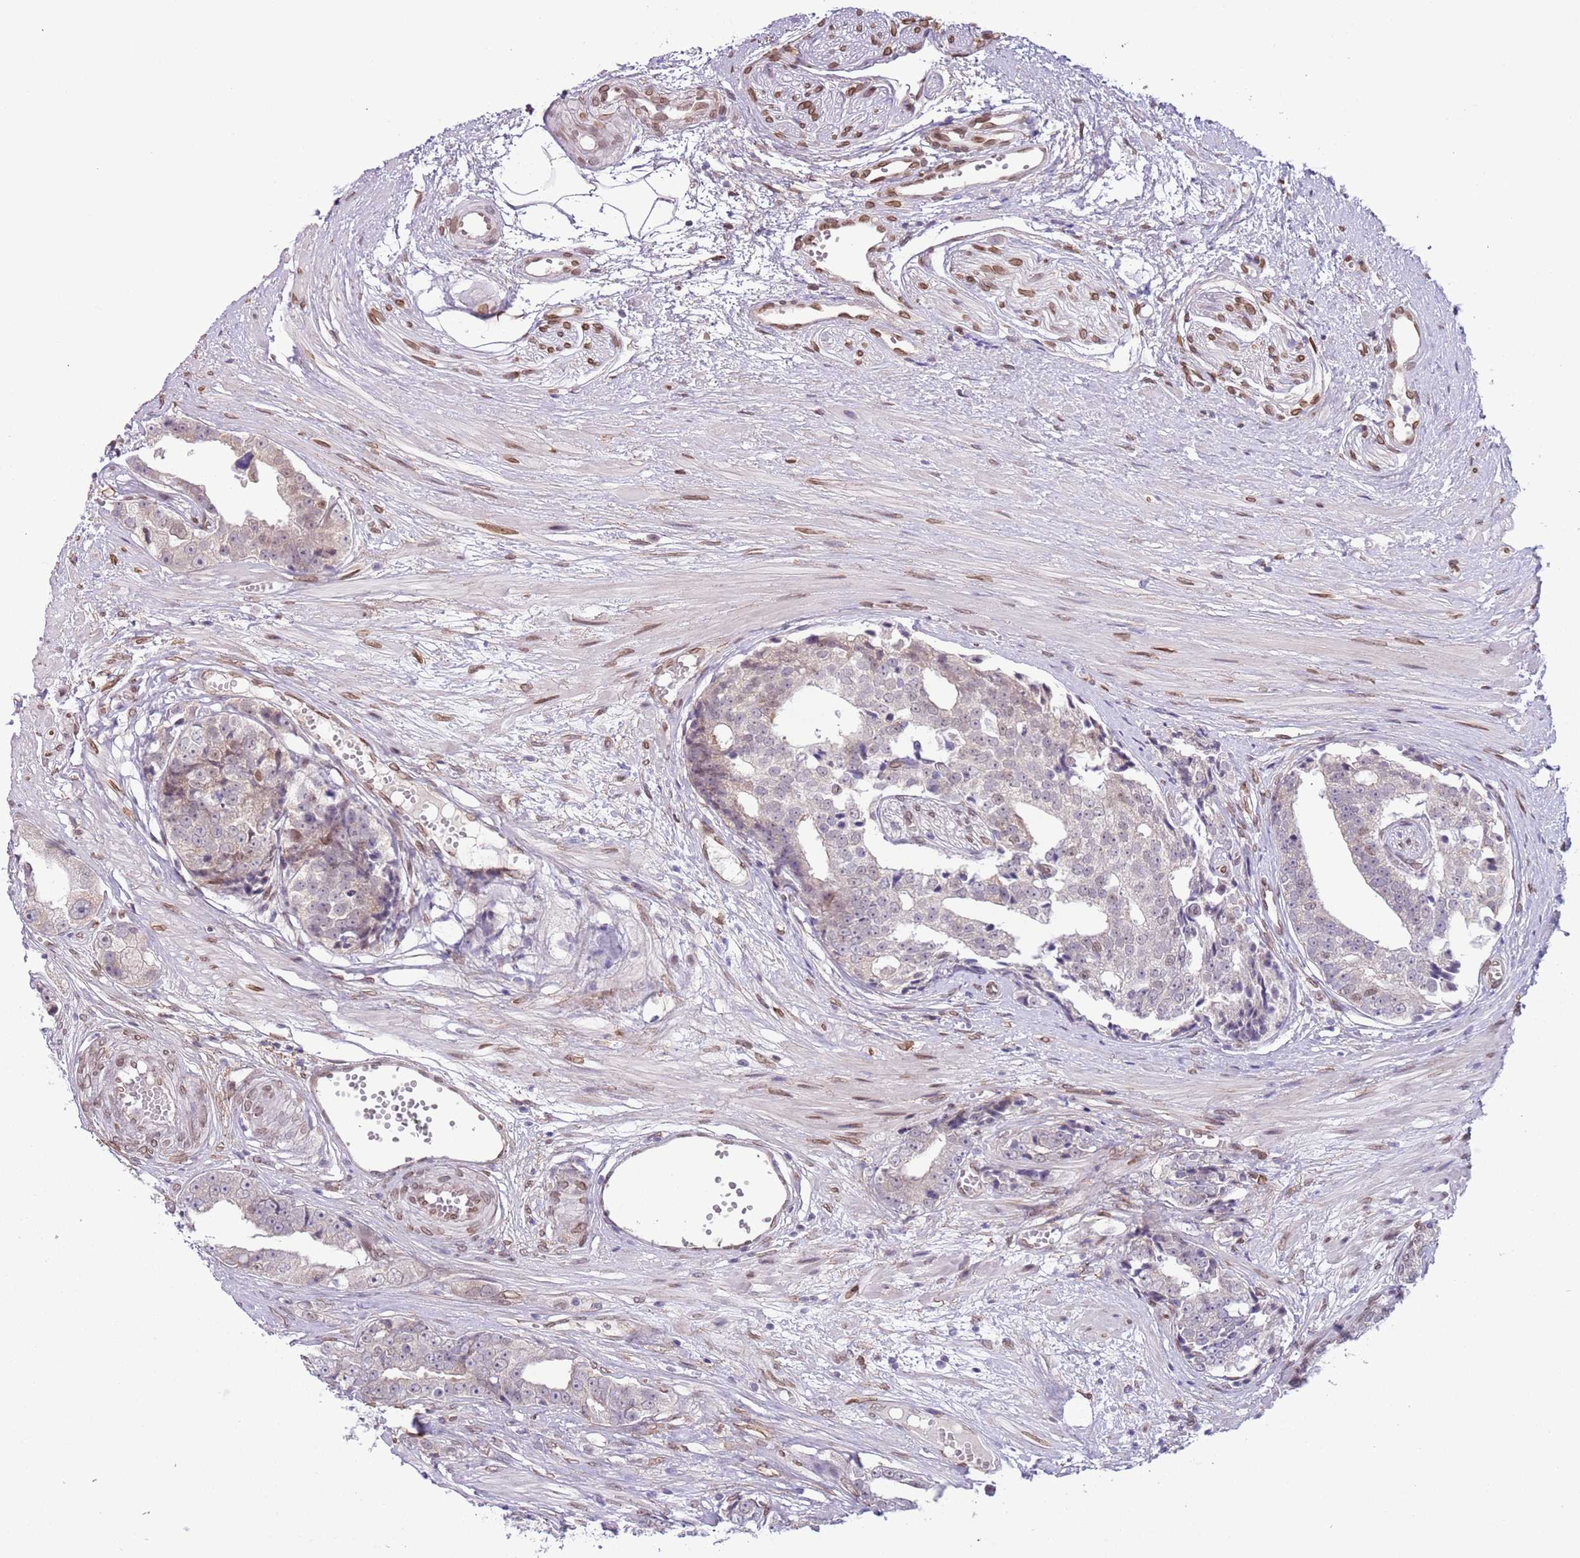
{"staining": {"intensity": "weak", "quantity": "<25%", "location": "nuclear"}, "tissue": "prostate cancer", "cell_type": "Tumor cells", "image_type": "cancer", "snomed": [{"axis": "morphology", "description": "Adenocarcinoma, High grade"}, {"axis": "topography", "description": "Prostate"}], "caption": "Prostate cancer (high-grade adenocarcinoma) was stained to show a protein in brown. There is no significant positivity in tumor cells. (Stains: DAB (3,3'-diaminobenzidine) immunohistochemistry with hematoxylin counter stain, Microscopy: brightfield microscopy at high magnification).", "gene": "ZGLP1", "patient": {"sex": "male", "age": 71}}